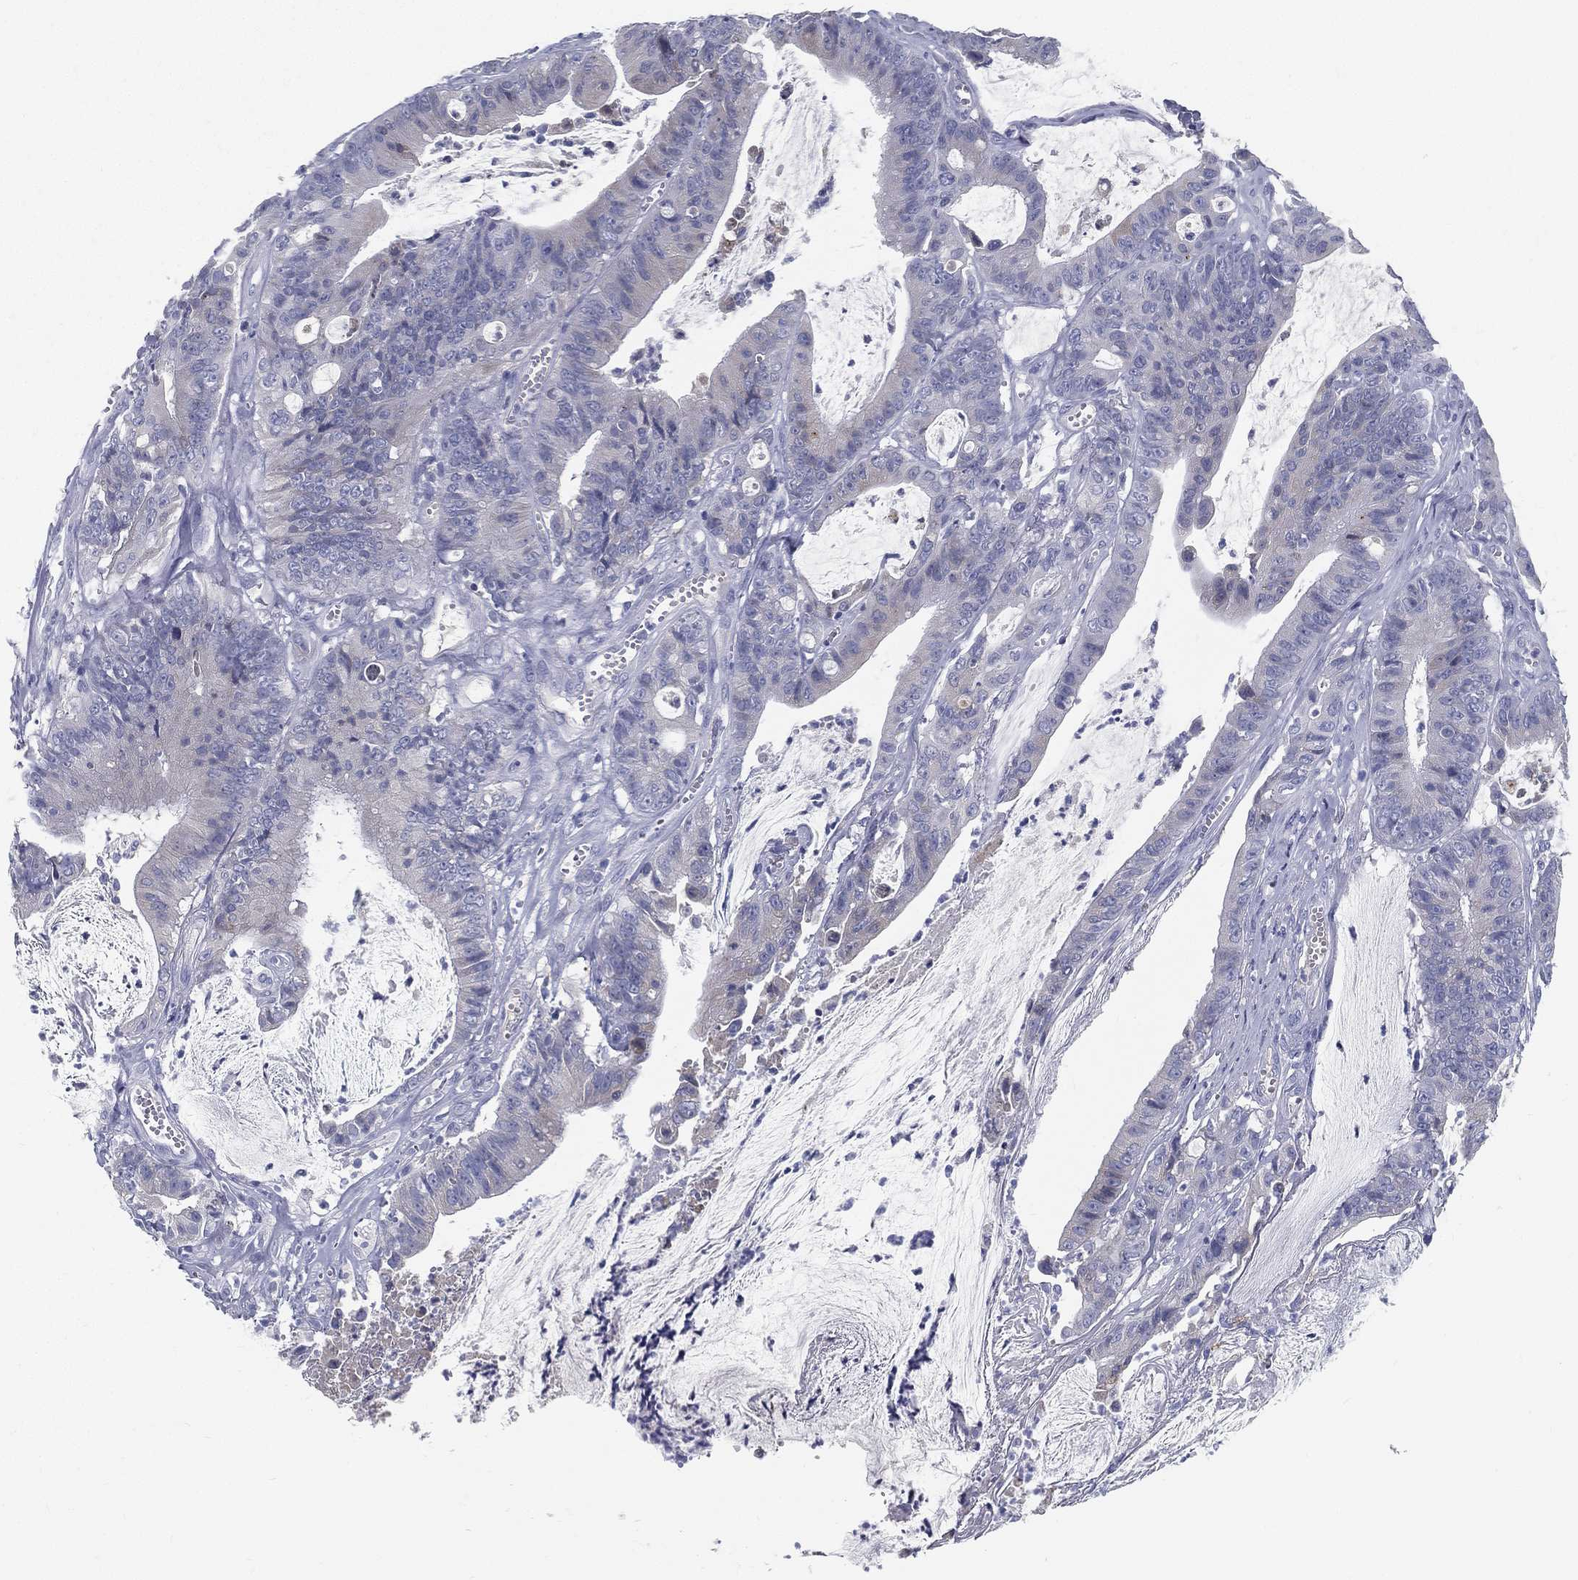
{"staining": {"intensity": "negative", "quantity": "none", "location": "none"}, "tissue": "colorectal cancer", "cell_type": "Tumor cells", "image_type": "cancer", "snomed": [{"axis": "morphology", "description": "Adenocarcinoma, NOS"}, {"axis": "topography", "description": "Colon"}], "caption": "IHC photomicrograph of colorectal adenocarcinoma stained for a protein (brown), which reveals no positivity in tumor cells.", "gene": "STS", "patient": {"sex": "female", "age": 69}}